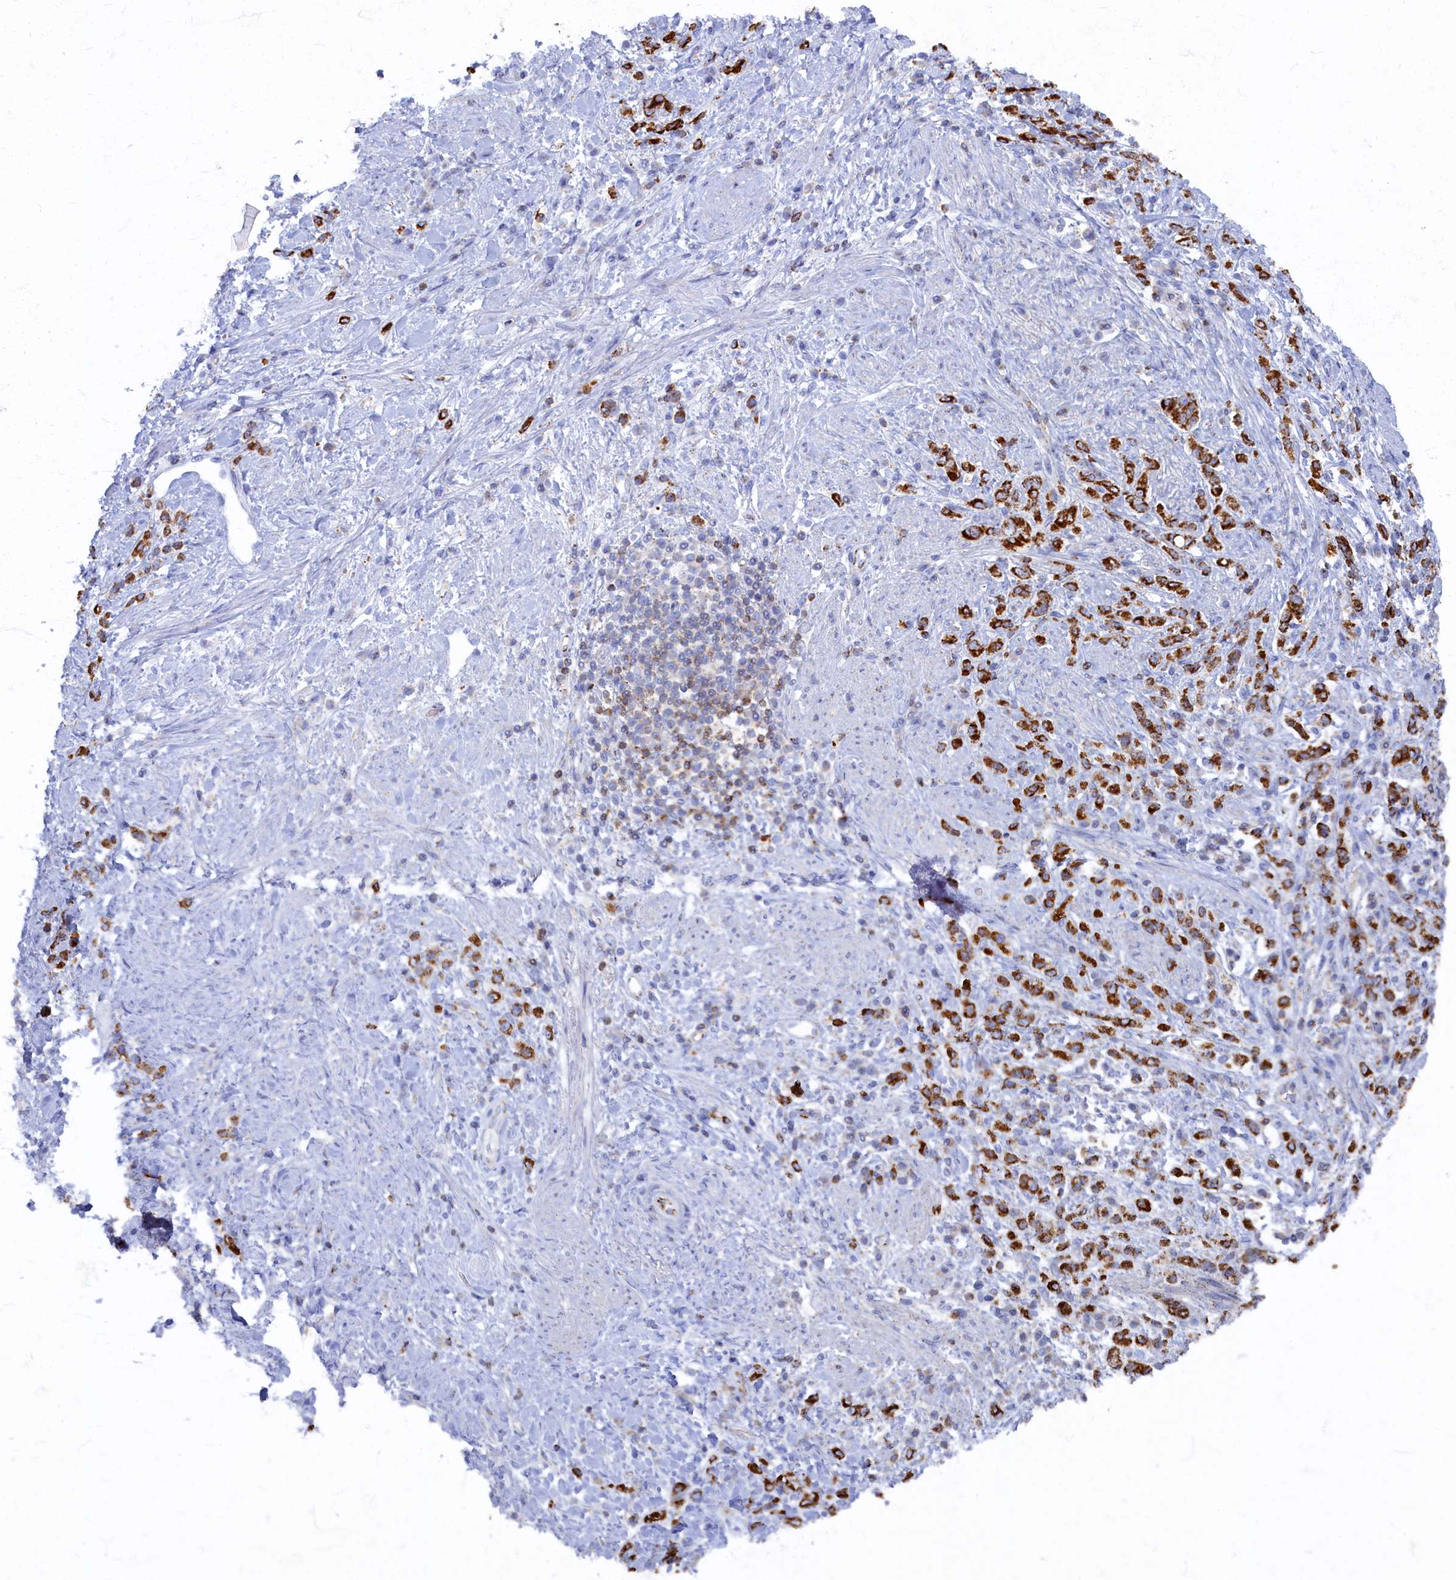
{"staining": {"intensity": "strong", "quantity": ">75%", "location": "cytoplasmic/membranous"}, "tissue": "stomach cancer", "cell_type": "Tumor cells", "image_type": "cancer", "snomed": [{"axis": "morphology", "description": "Adenocarcinoma, NOS"}, {"axis": "topography", "description": "Stomach"}], "caption": "This micrograph shows IHC staining of human stomach adenocarcinoma, with high strong cytoplasmic/membranous staining in about >75% of tumor cells.", "gene": "OCIAD2", "patient": {"sex": "female", "age": 60}}